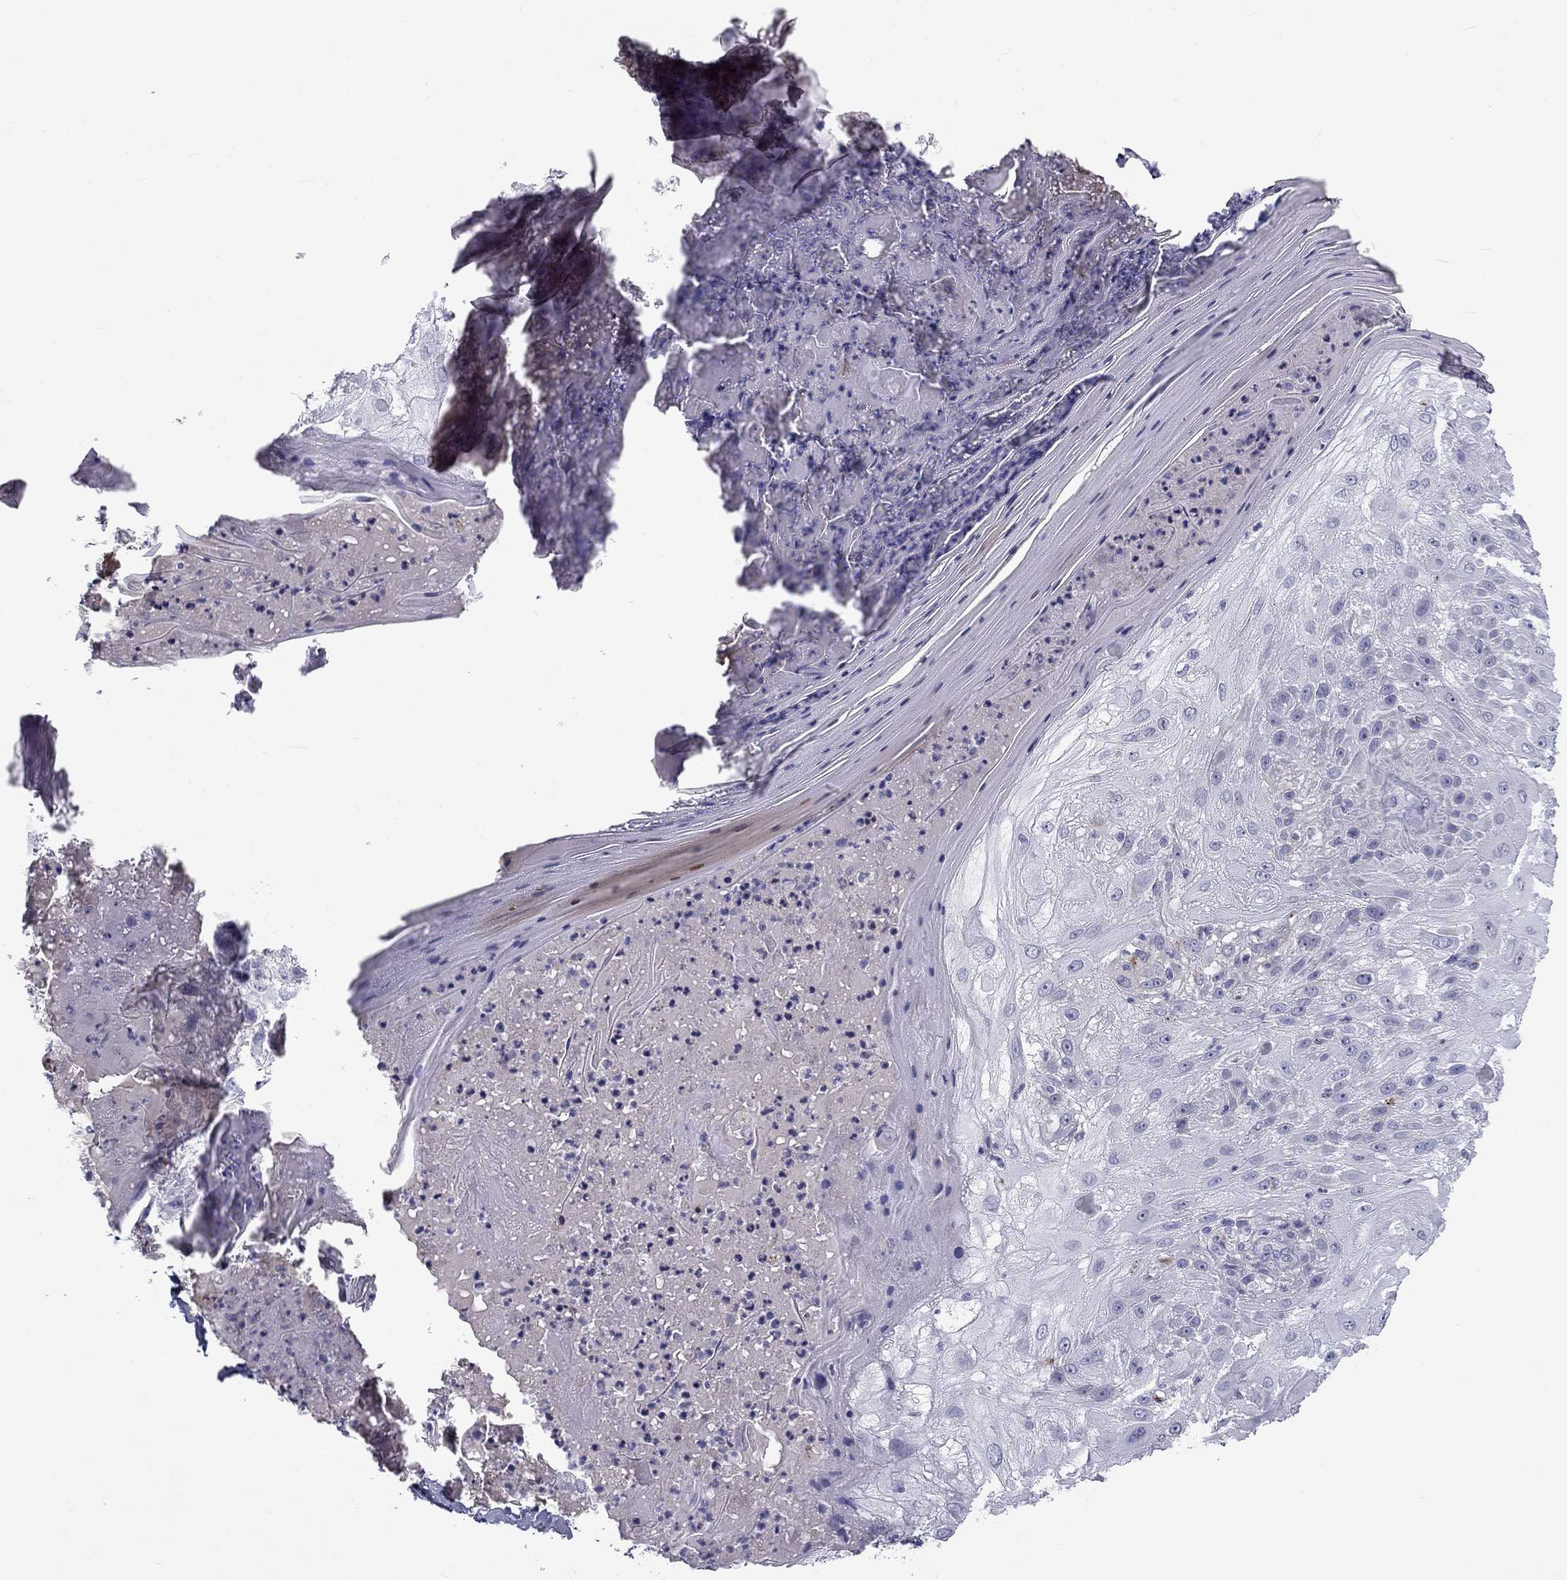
{"staining": {"intensity": "negative", "quantity": "none", "location": "none"}, "tissue": "skin cancer", "cell_type": "Tumor cells", "image_type": "cancer", "snomed": [{"axis": "morphology", "description": "Normal tissue, NOS"}, {"axis": "morphology", "description": "Squamous cell carcinoma, NOS"}, {"axis": "topography", "description": "Skin"}], "caption": "High power microscopy micrograph of an immunohistochemistry image of skin cancer, revealing no significant positivity in tumor cells. (DAB immunohistochemistry (IHC) visualized using brightfield microscopy, high magnification).", "gene": "CLPSL2", "patient": {"sex": "female", "age": 83}}